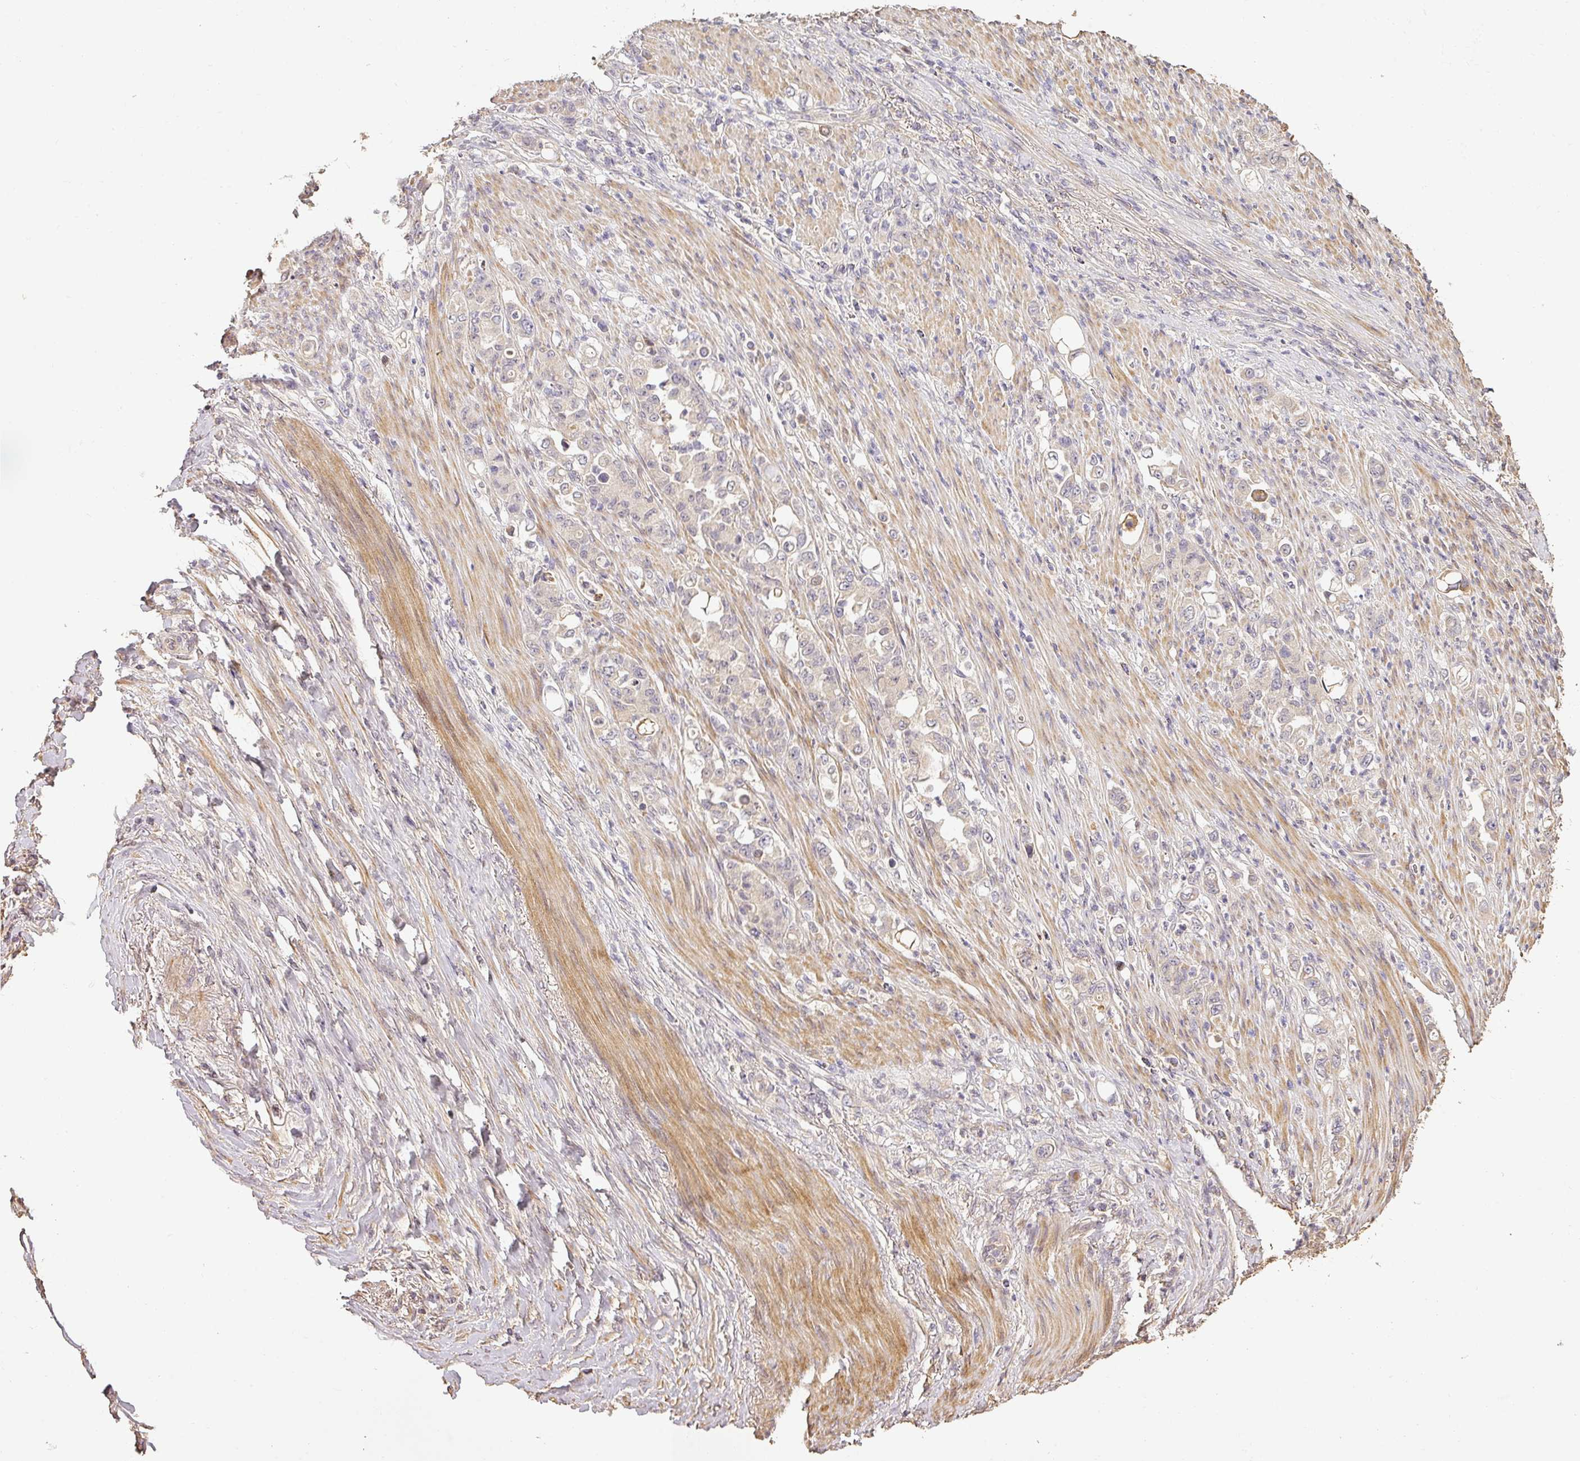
{"staining": {"intensity": "negative", "quantity": "none", "location": "none"}, "tissue": "stomach cancer", "cell_type": "Tumor cells", "image_type": "cancer", "snomed": [{"axis": "morphology", "description": "Normal tissue, NOS"}, {"axis": "morphology", "description": "Adenocarcinoma, NOS"}, {"axis": "topography", "description": "Stomach"}], "caption": "Immunohistochemistry photomicrograph of neoplastic tissue: stomach cancer stained with DAB (3,3'-diaminobenzidine) reveals no significant protein positivity in tumor cells.", "gene": "BPIFB3", "patient": {"sex": "female", "age": 79}}